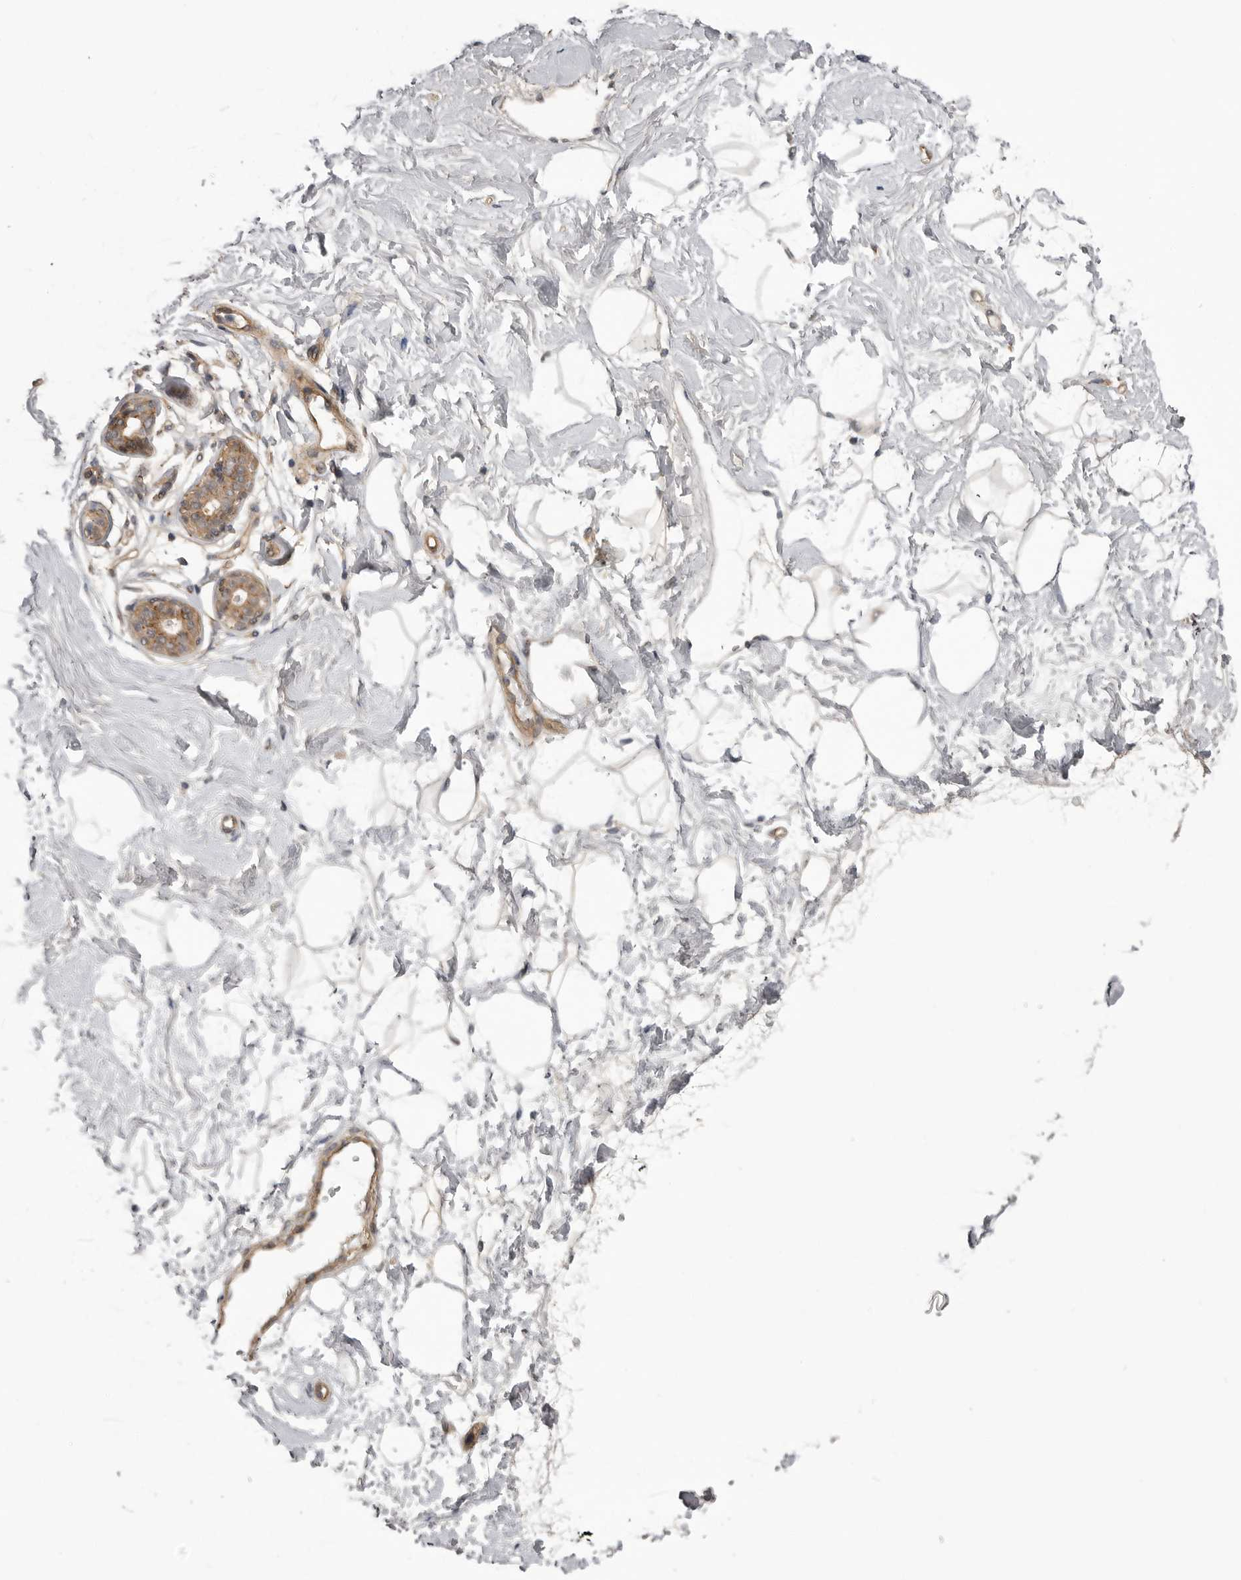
{"staining": {"intensity": "negative", "quantity": "none", "location": "none"}, "tissue": "breast", "cell_type": "Adipocytes", "image_type": "normal", "snomed": [{"axis": "morphology", "description": "Normal tissue, NOS"}, {"axis": "topography", "description": "Breast"}], "caption": "Human breast stained for a protein using immunohistochemistry displays no positivity in adipocytes.", "gene": "PDCL", "patient": {"sex": "female", "age": 23}}